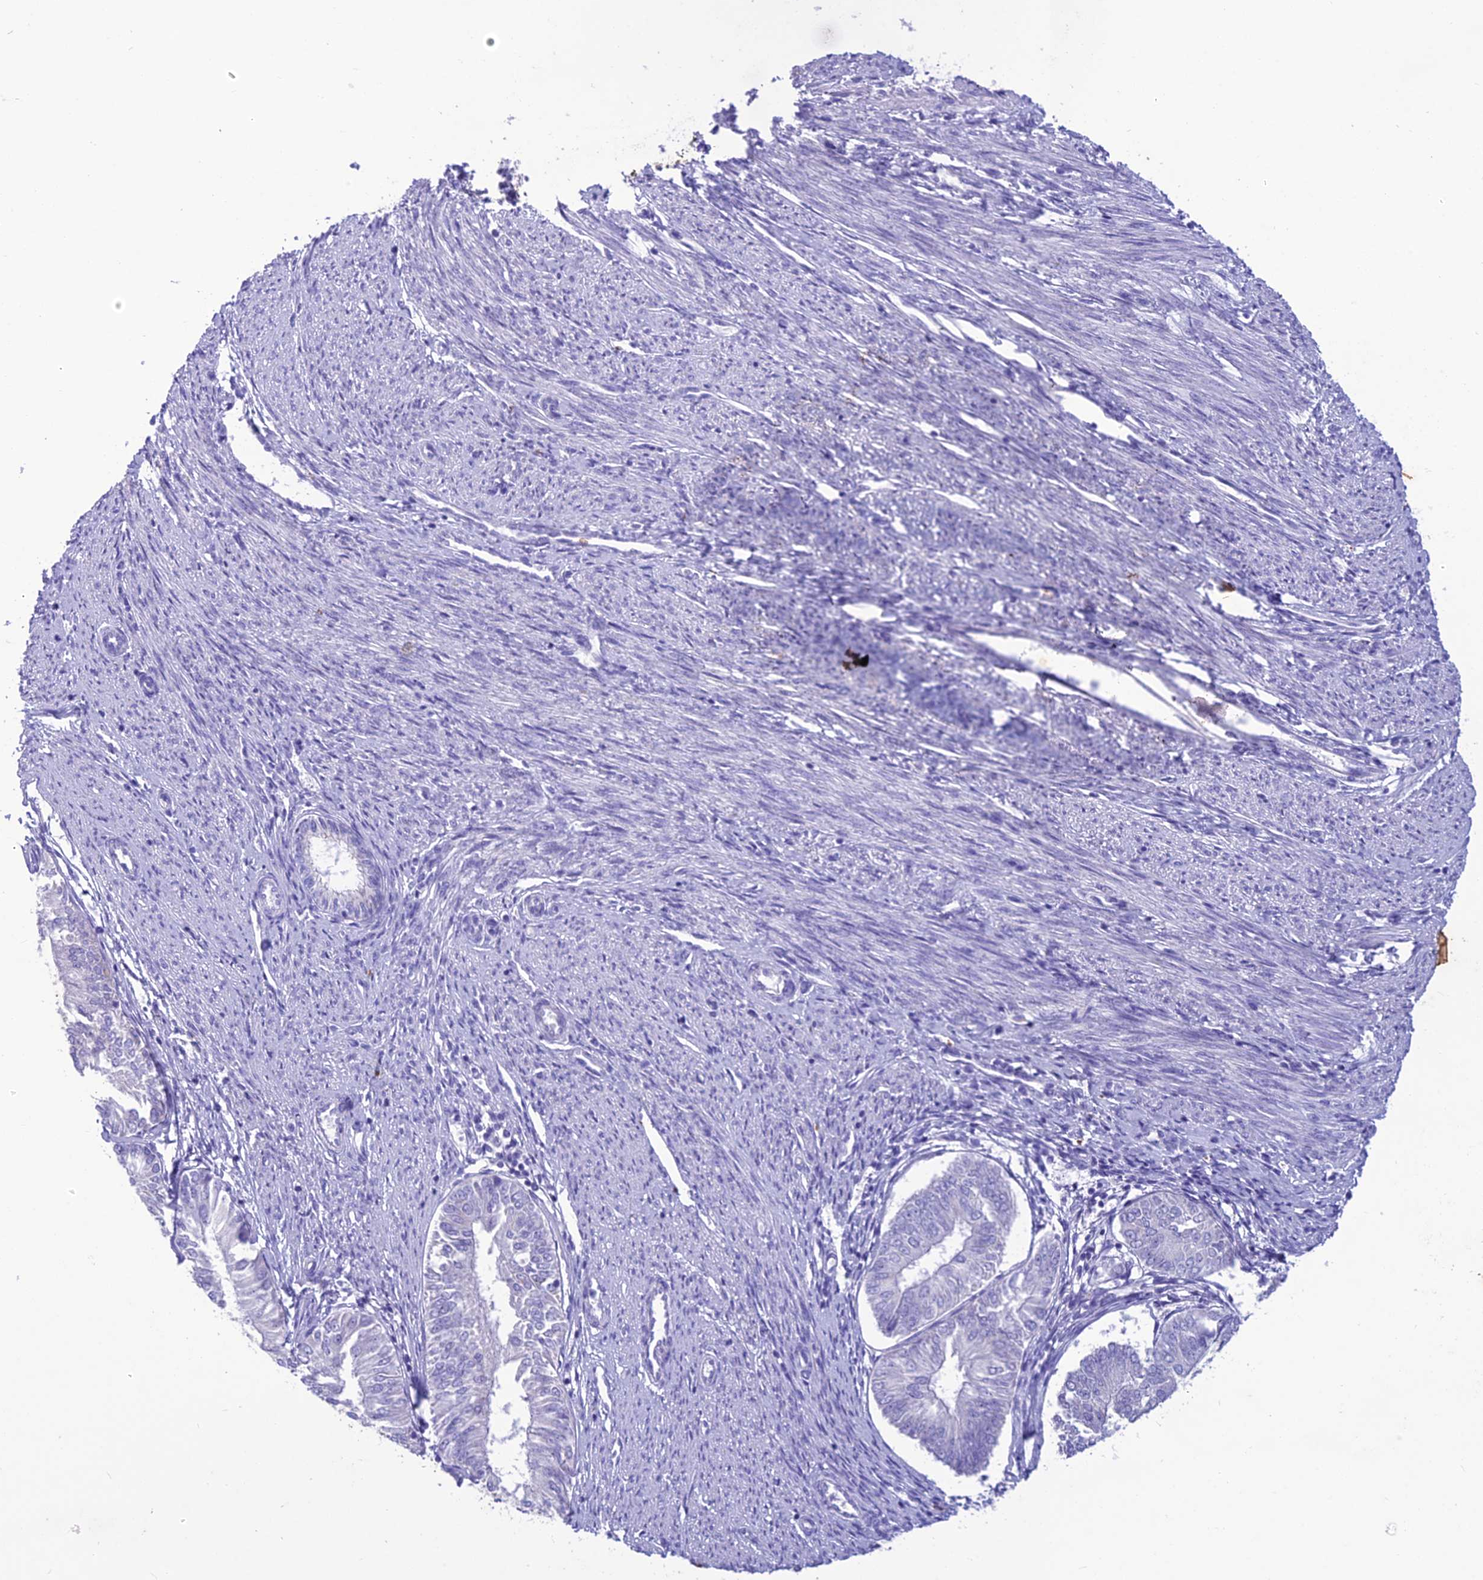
{"staining": {"intensity": "negative", "quantity": "none", "location": "none"}, "tissue": "endometrial cancer", "cell_type": "Tumor cells", "image_type": "cancer", "snomed": [{"axis": "morphology", "description": "Adenocarcinoma, NOS"}, {"axis": "topography", "description": "Endometrium"}], "caption": "High magnification brightfield microscopy of endometrial adenocarcinoma stained with DAB (brown) and counterstained with hematoxylin (blue): tumor cells show no significant expression. Nuclei are stained in blue.", "gene": "IFT172", "patient": {"sex": "female", "age": 58}}